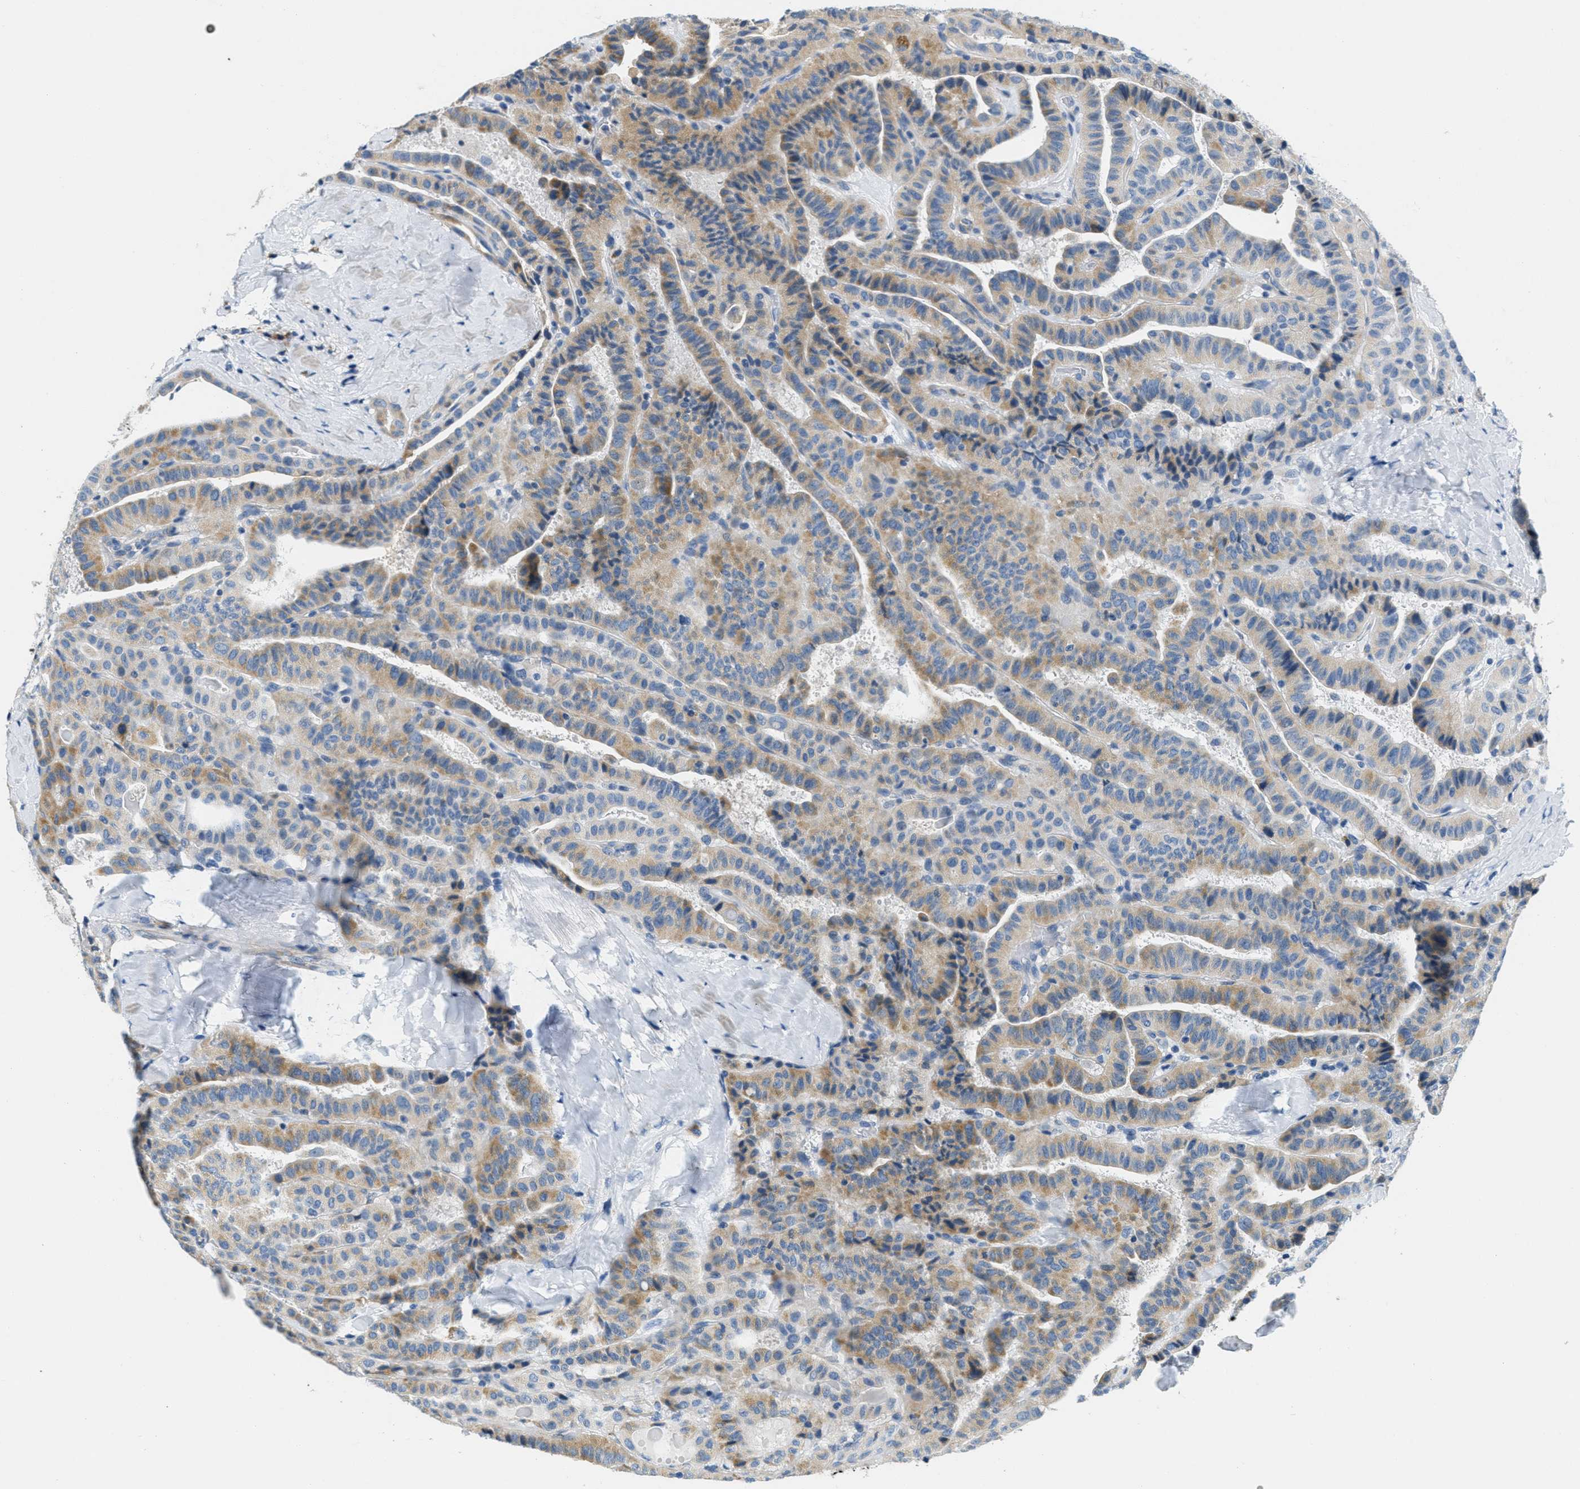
{"staining": {"intensity": "moderate", "quantity": "25%-75%", "location": "cytoplasmic/membranous"}, "tissue": "thyroid cancer", "cell_type": "Tumor cells", "image_type": "cancer", "snomed": [{"axis": "morphology", "description": "Papillary adenocarcinoma, NOS"}, {"axis": "topography", "description": "Thyroid gland"}], "caption": "The photomicrograph reveals staining of thyroid cancer (papillary adenocarcinoma), revealing moderate cytoplasmic/membranous protein staining (brown color) within tumor cells.", "gene": "CA4", "patient": {"sex": "male", "age": 77}}